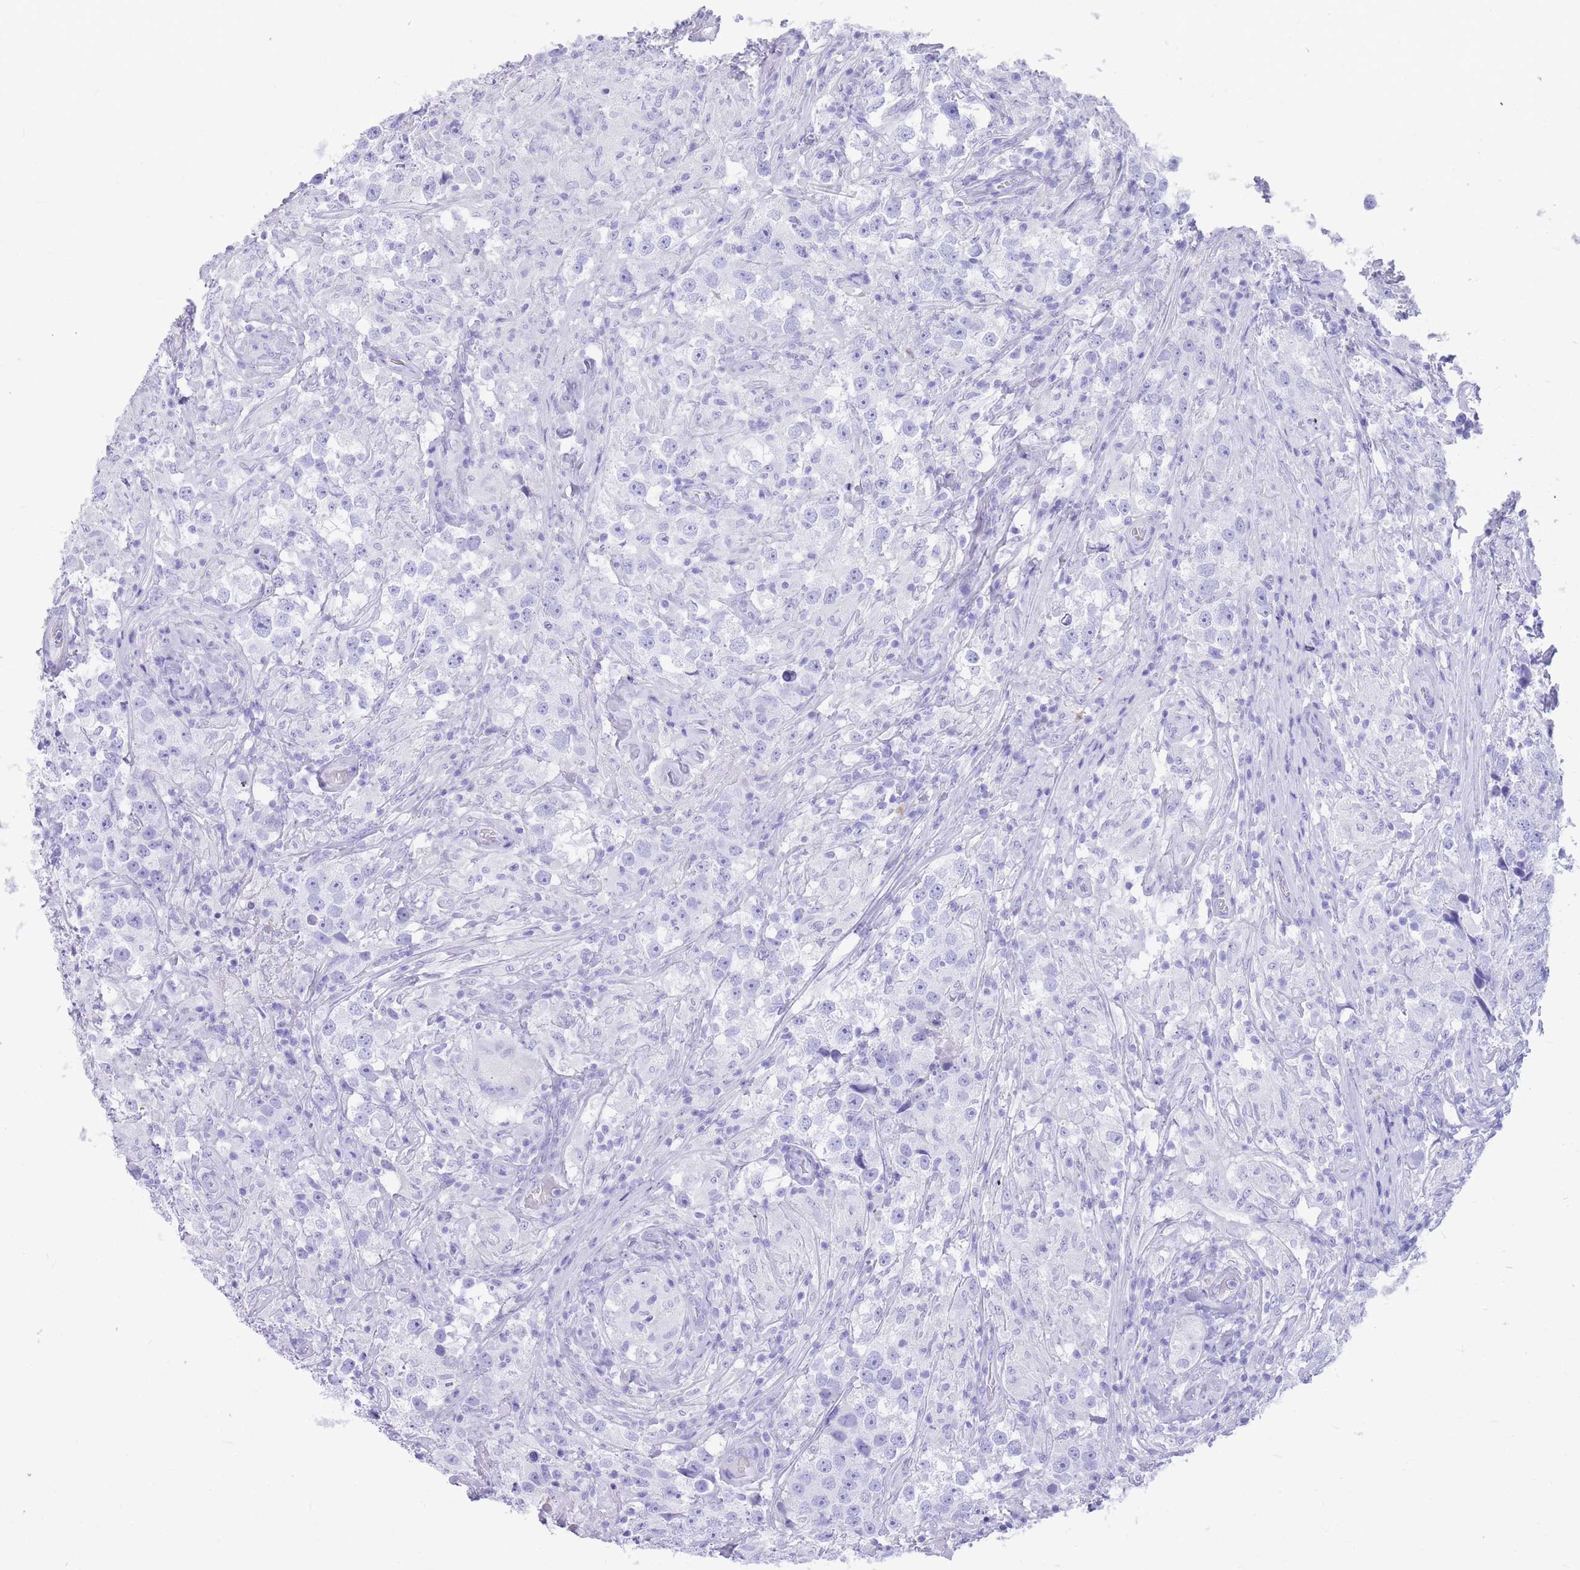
{"staining": {"intensity": "negative", "quantity": "none", "location": "none"}, "tissue": "testis cancer", "cell_type": "Tumor cells", "image_type": "cancer", "snomed": [{"axis": "morphology", "description": "Seminoma, NOS"}, {"axis": "topography", "description": "Testis"}], "caption": "Tumor cells are negative for brown protein staining in testis cancer.", "gene": "HERC1", "patient": {"sex": "male", "age": 46}}